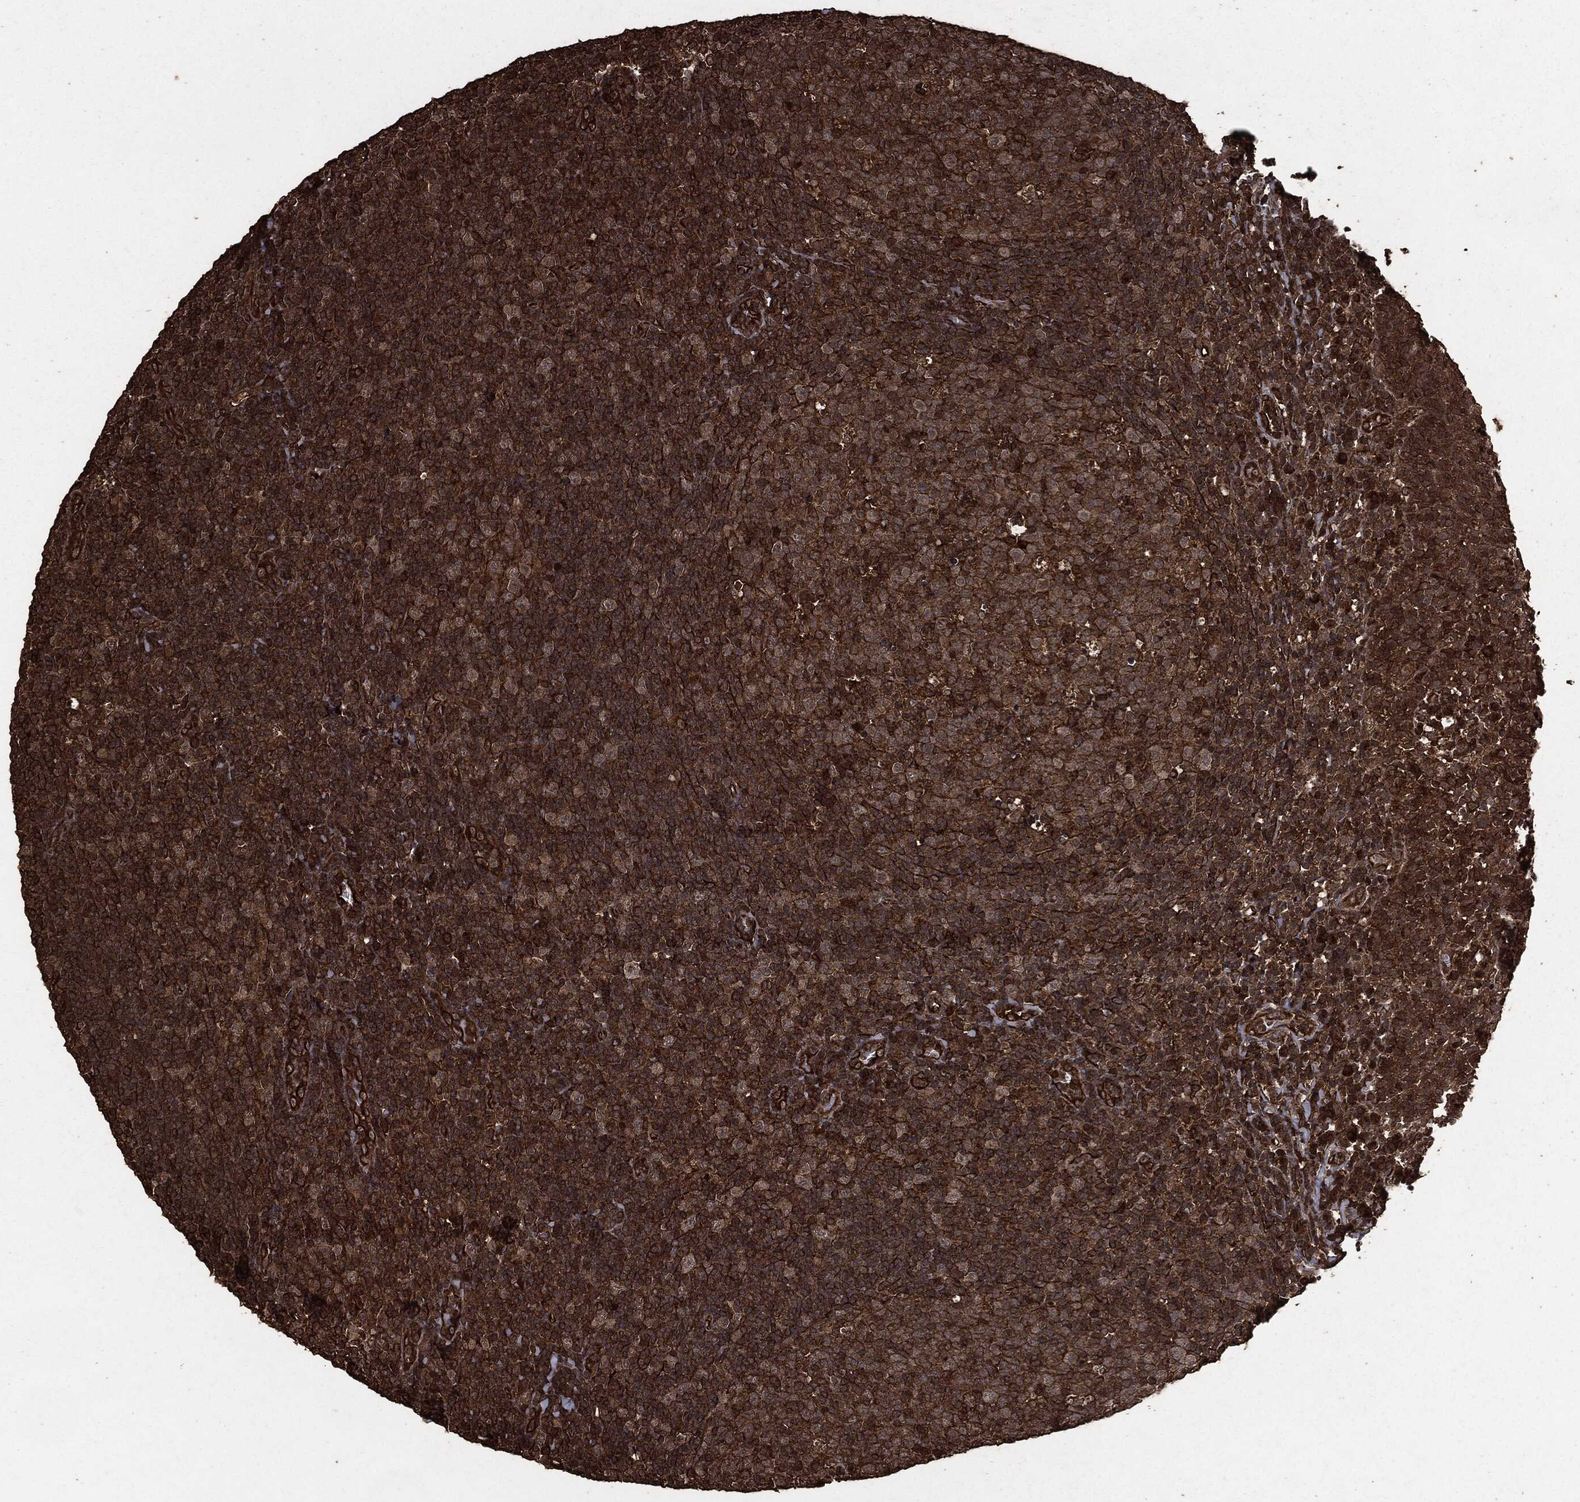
{"staining": {"intensity": "moderate", "quantity": "25%-75%", "location": "cytoplasmic/membranous"}, "tissue": "tonsil", "cell_type": "Germinal center cells", "image_type": "normal", "snomed": [{"axis": "morphology", "description": "Normal tissue, NOS"}, {"axis": "topography", "description": "Tonsil"}], "caption": "The photomicrograph exhibits immunohistochemical staining of benign tonsil. There is moderate cytoplasmic/membranous staining is appreciated in about 25%-75% of germinal center cells. (Brightfield microscopy of DAB IHC at high magnification).", "gene": "HRAS", "patient": {"sex": "female", "age": 5}}